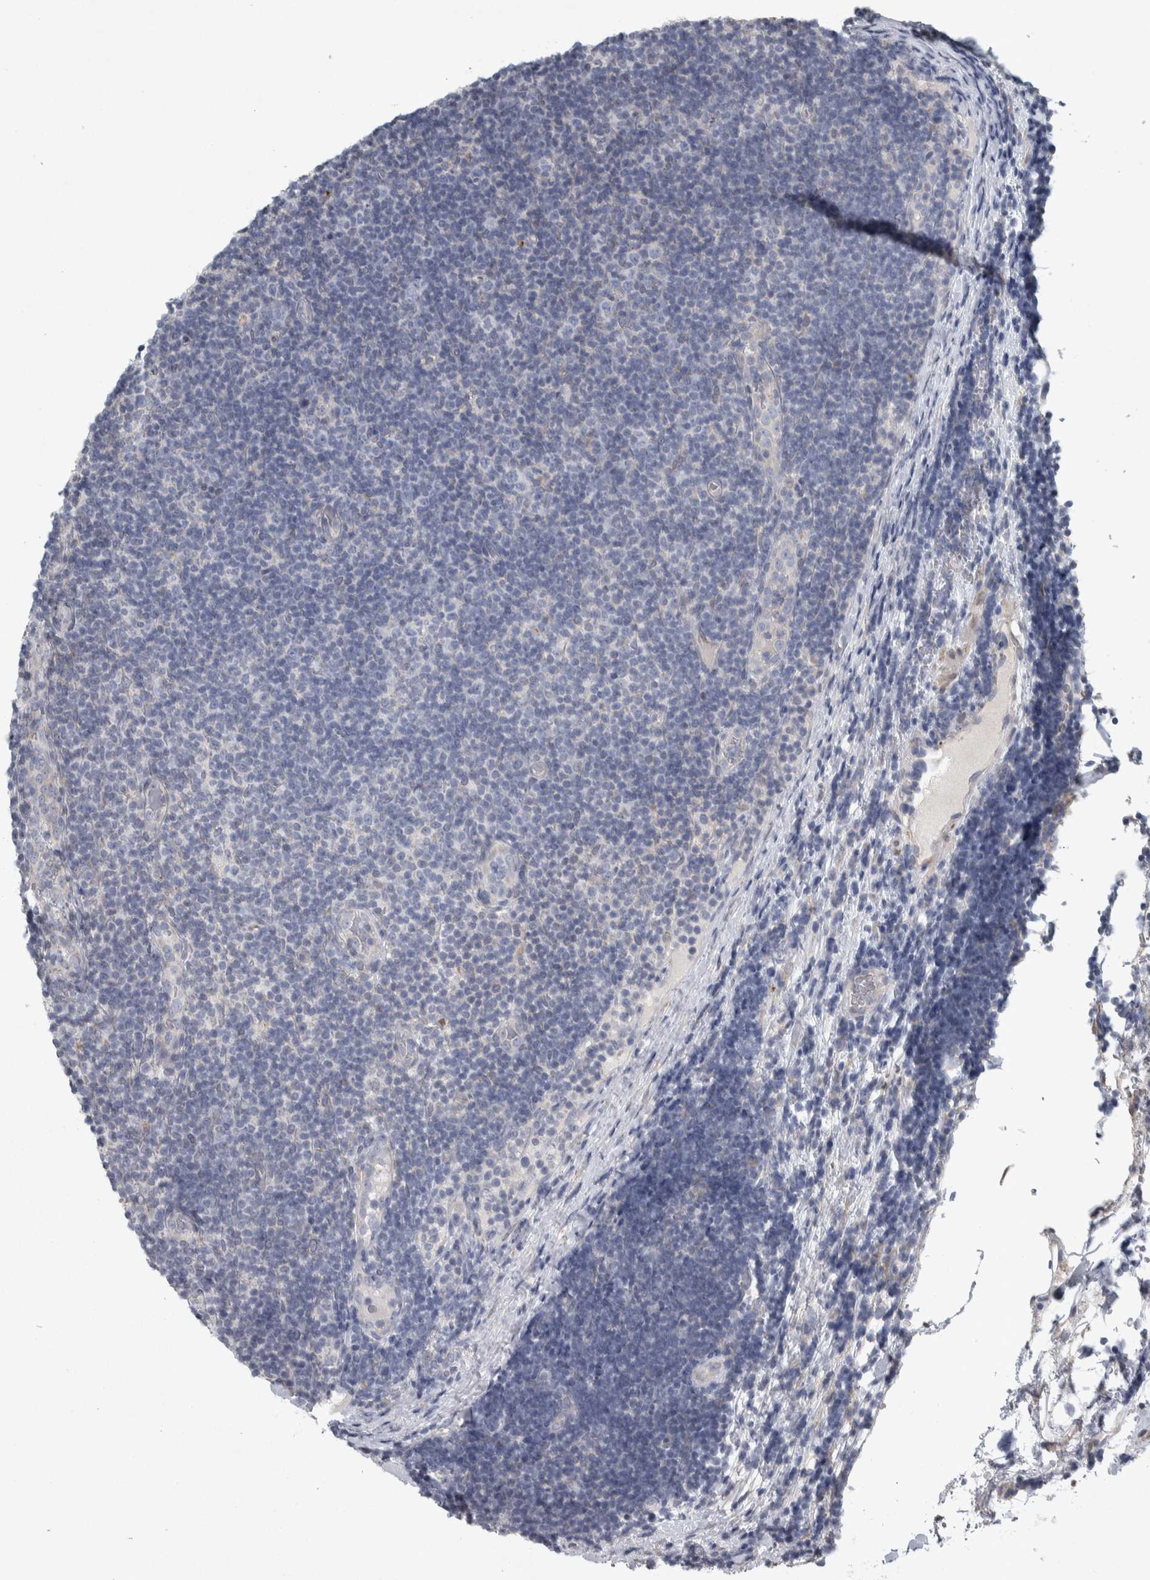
{"staining": {"intensity": "negative", "quantity": "none", "location": "none"}, "tissue": "lymphoma", "cell_type": "Tumor cells", "image_type": "cancer", "snomed": [{"axis": "morphology", "description": "Malignant lymphoma, non-Hodgkin's type, Low grade"}, {"axis": "topography", "description": "Lymph node"}], "caption": "High magnification brightfield microscopy of lymphoma stained with DAB (3,3'-diaminobenzidine) (brown) and counterstained with hematoxylin (blue): tumor cells show no significant expression. (DAB (3,3'-diaminobenzidine) immunohistochemistry (IHC) with hematoxylin counter stain).", "gene": "SIGMAR1", "patient": {"sex": "male", "age": 83}}